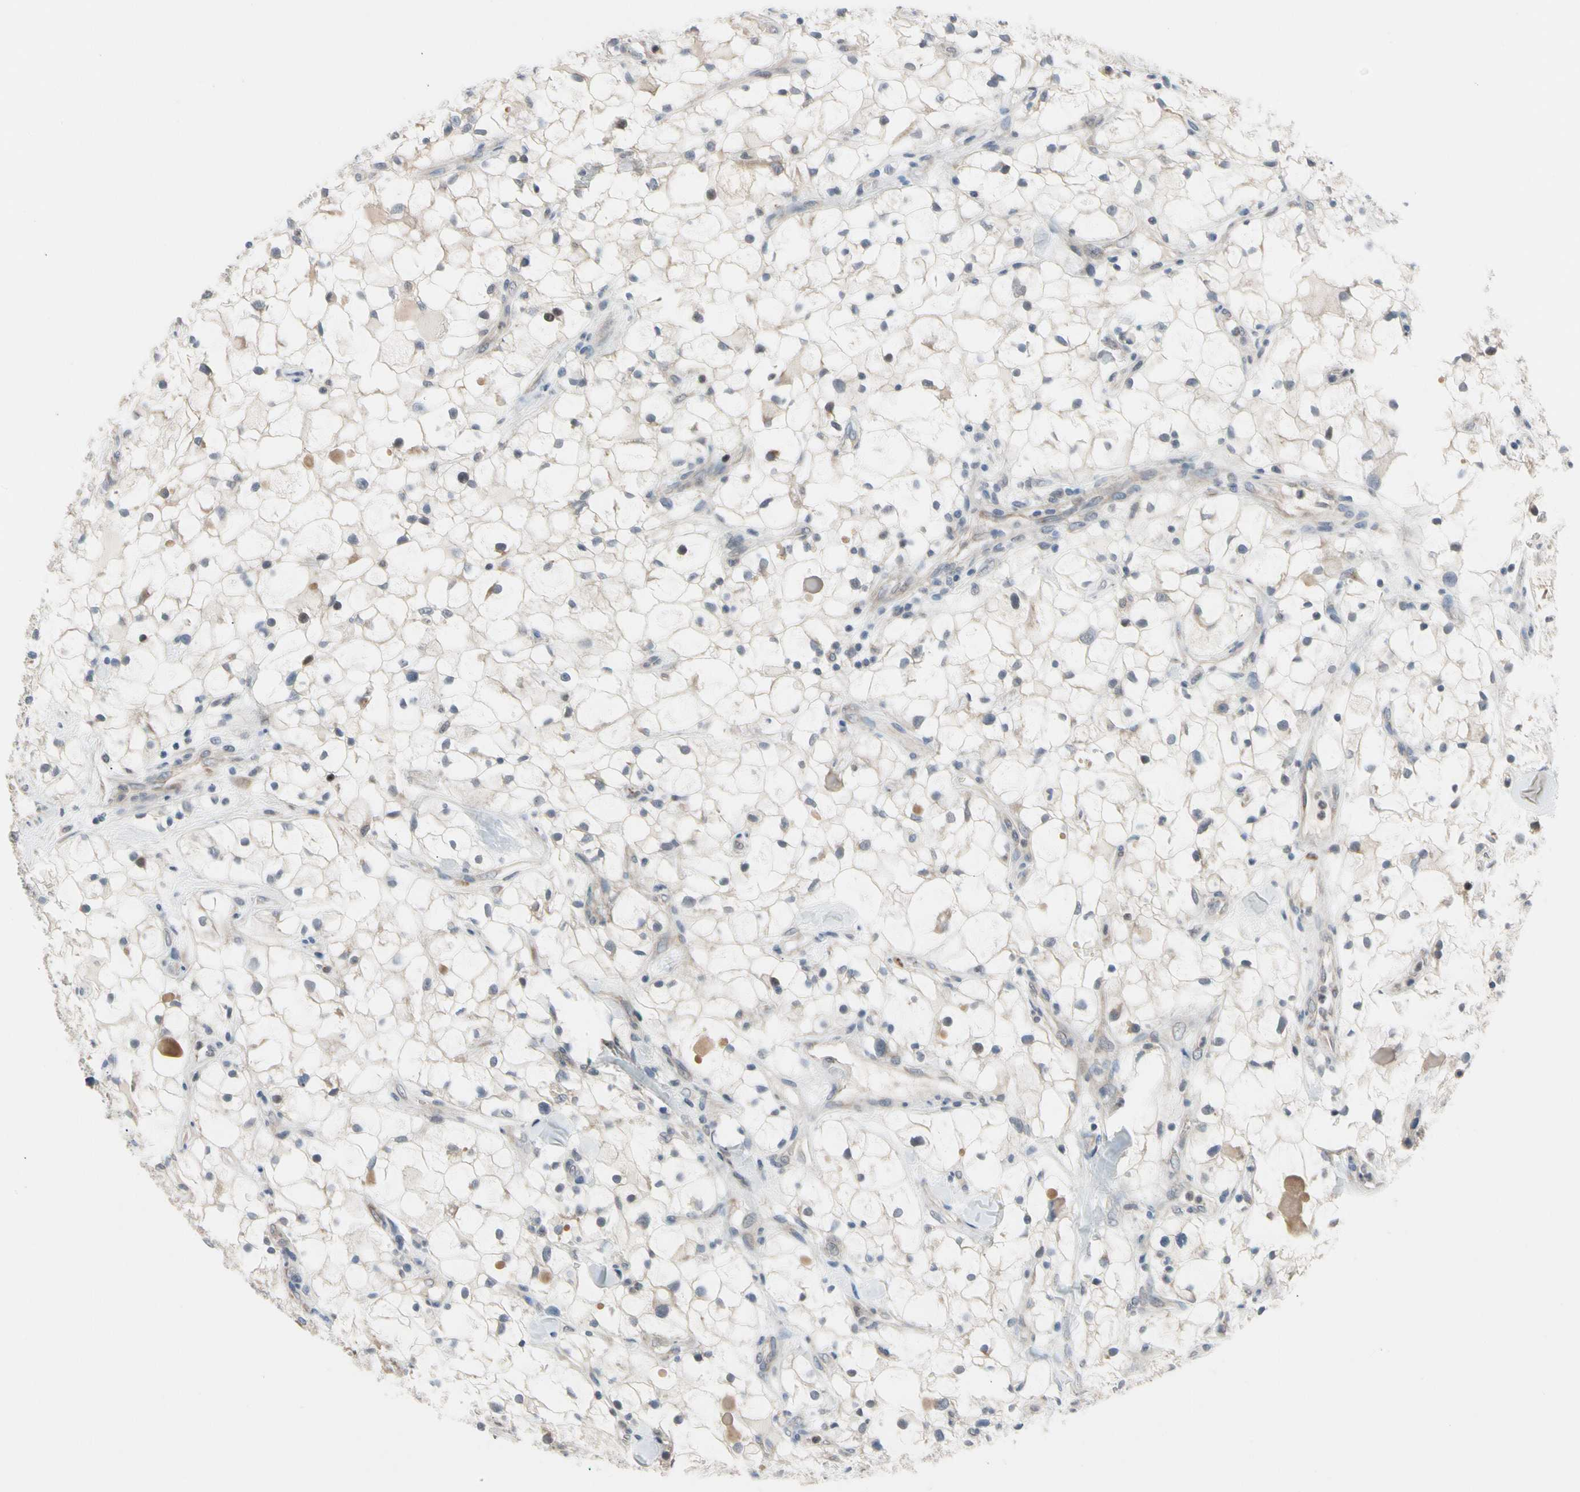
{"staining": {"intensity": "weak", "quantity": ">75%", "location": "cytoplasmic/membranous"}, "tissue": "renal cancer", "cell_type": "Tumor cells", "image_type": "cancer", "snomed": [{"axis": "morphology", "description": "Adenocarcinoma, NOS"}, {"axis": "topography", "description": "Kidney"}], "caption": "There is low levels of weak cytoplasmic/membranous positivity in tumor cells of adenocarcinoma (renal), as demonstrated by immunohistochemical staining (brown color).", "gene": "MARK1", "patient": {"sex": "female", "age": 60}}